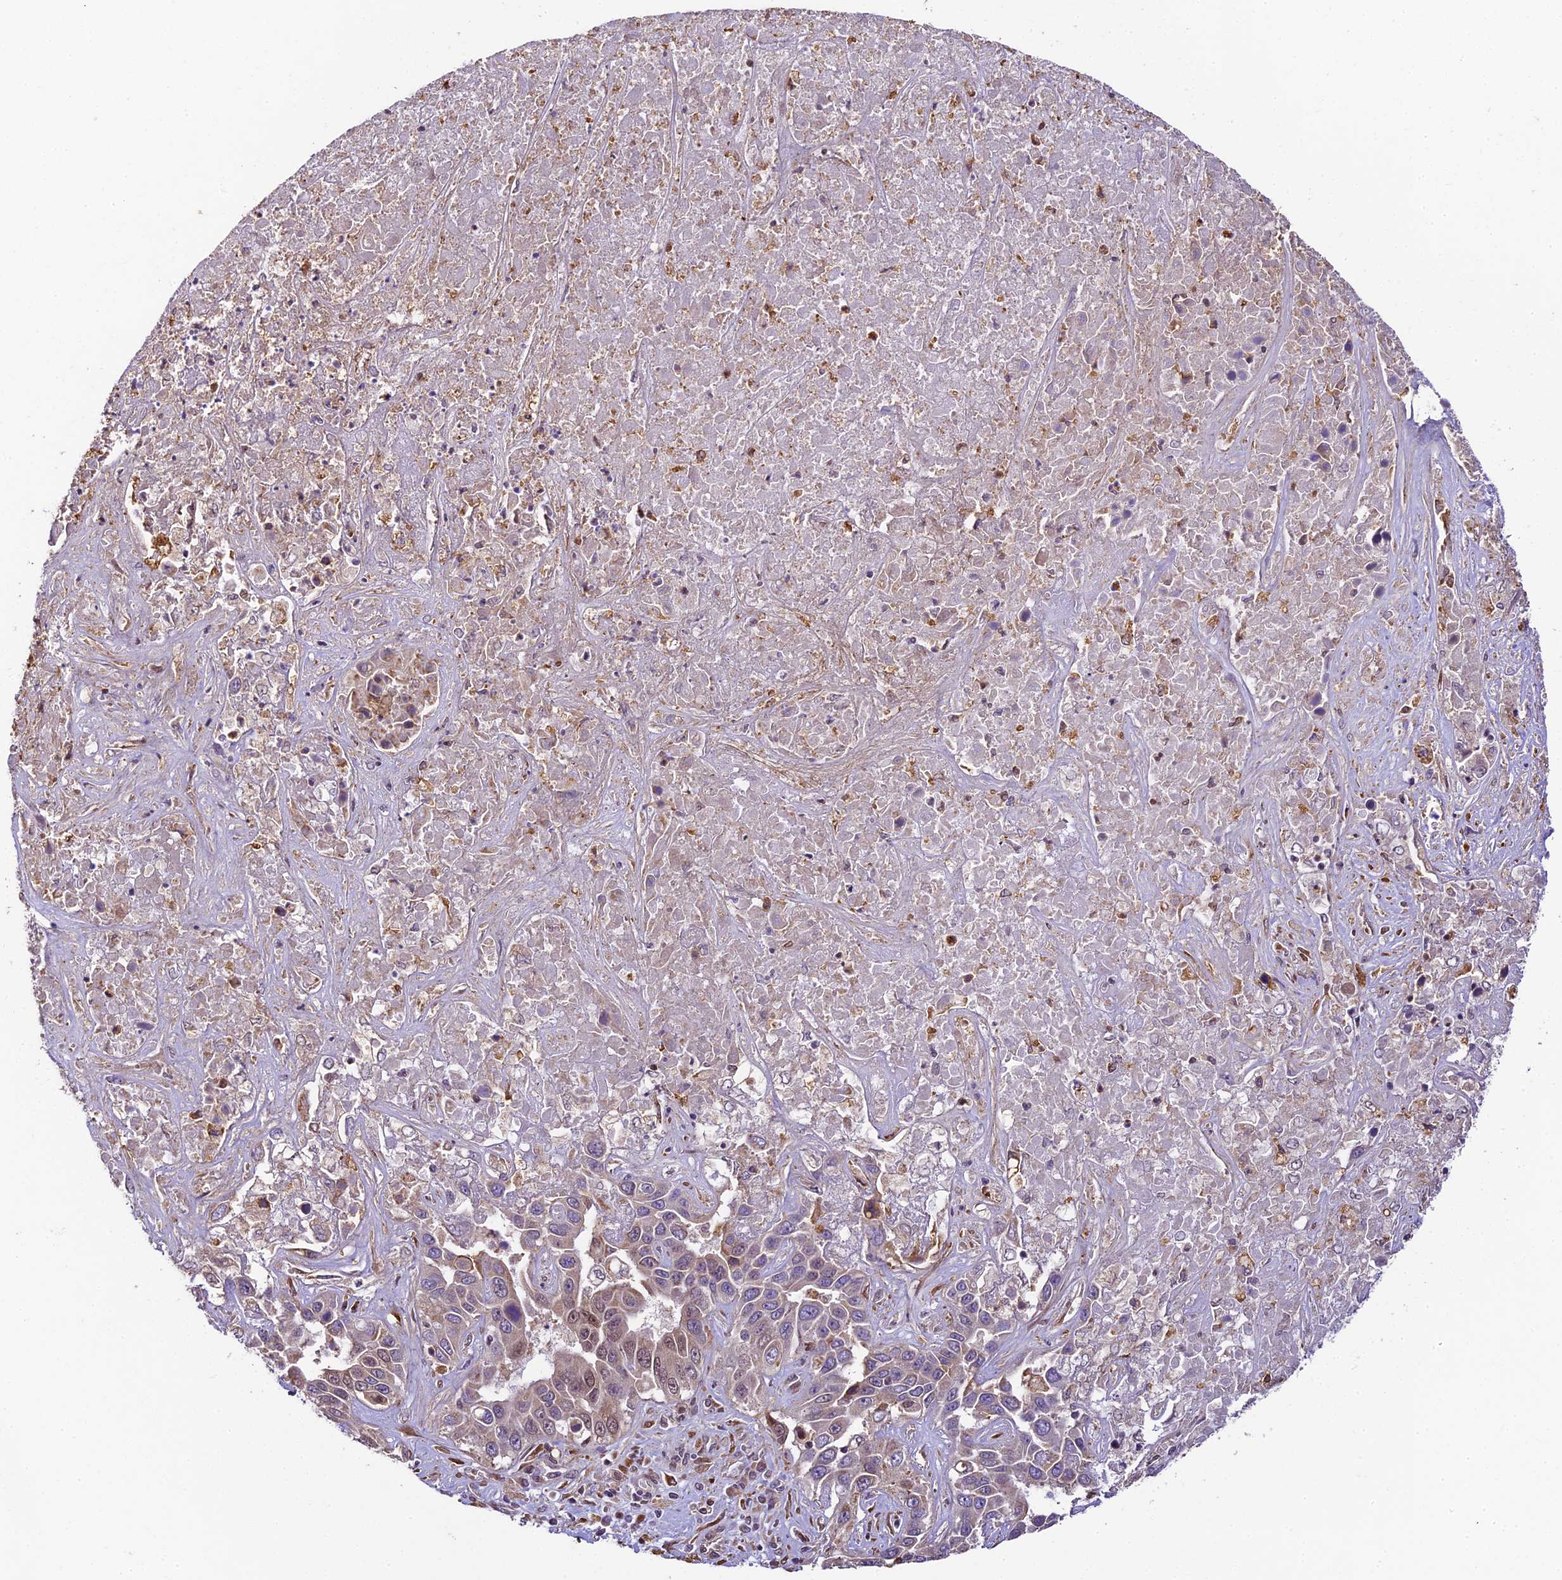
{"staining": {"intensity": "weak", "quantity": "<25%", "location": "cytoplasmic/membranous,nuclear"}, "tissue": "liver cancer", "cell_type": "Tumor cells", "image_type": "cancer", "snomed": [{"axis": "morphology", "description": "Cholangiocarcinoma"}, {"axis": "topography", "description": "Liver"}], "caption": "The photomicrograph exhibits no significant expression in tumor cells of liver cancer (cholangiocarcinoma).", "gene": "TRIM22", "patient": {"sex": "female", "age": 52}}